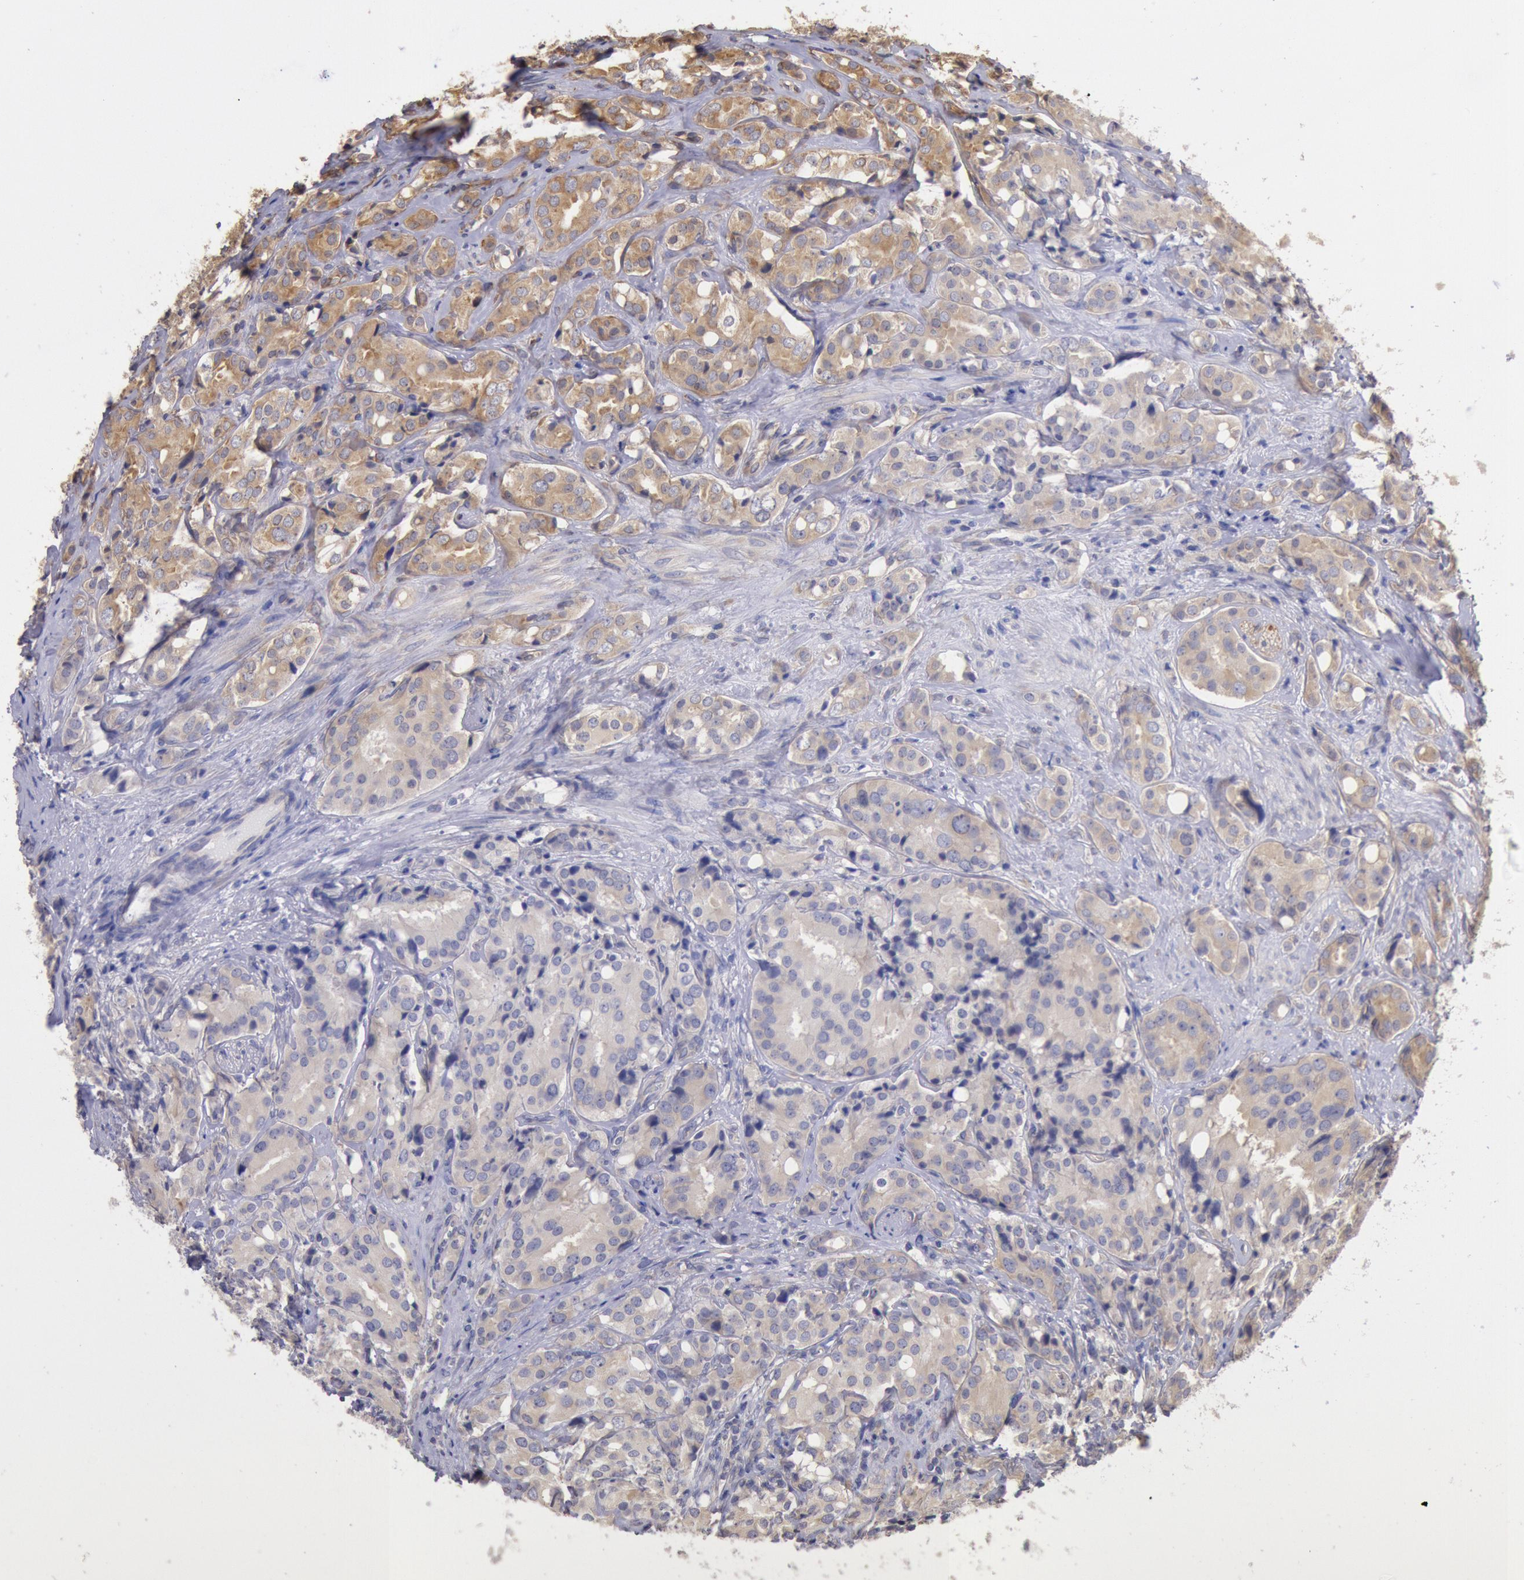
{"staining": {"intensity": "moderate", "quantity": "<25%", "location": "cytoplasmic/membranous"}, "tissue": "prostate cancer", "cell_type": "Tumor cells", "image_type": "cancer", "snomed": [{"axis": "morphology", "description": "Adenocarcinoma, High grade"}, {"axis": "topography", "description": "Prostate"}], "caption": "Protein staining shows moderate cytoplasmic/membranous expression in approximately <25% of tumor cells in prostate adenocarcinoma (high-grade).", "gene": "DRG1", "patient": {"sex": "male", "age": 68}}